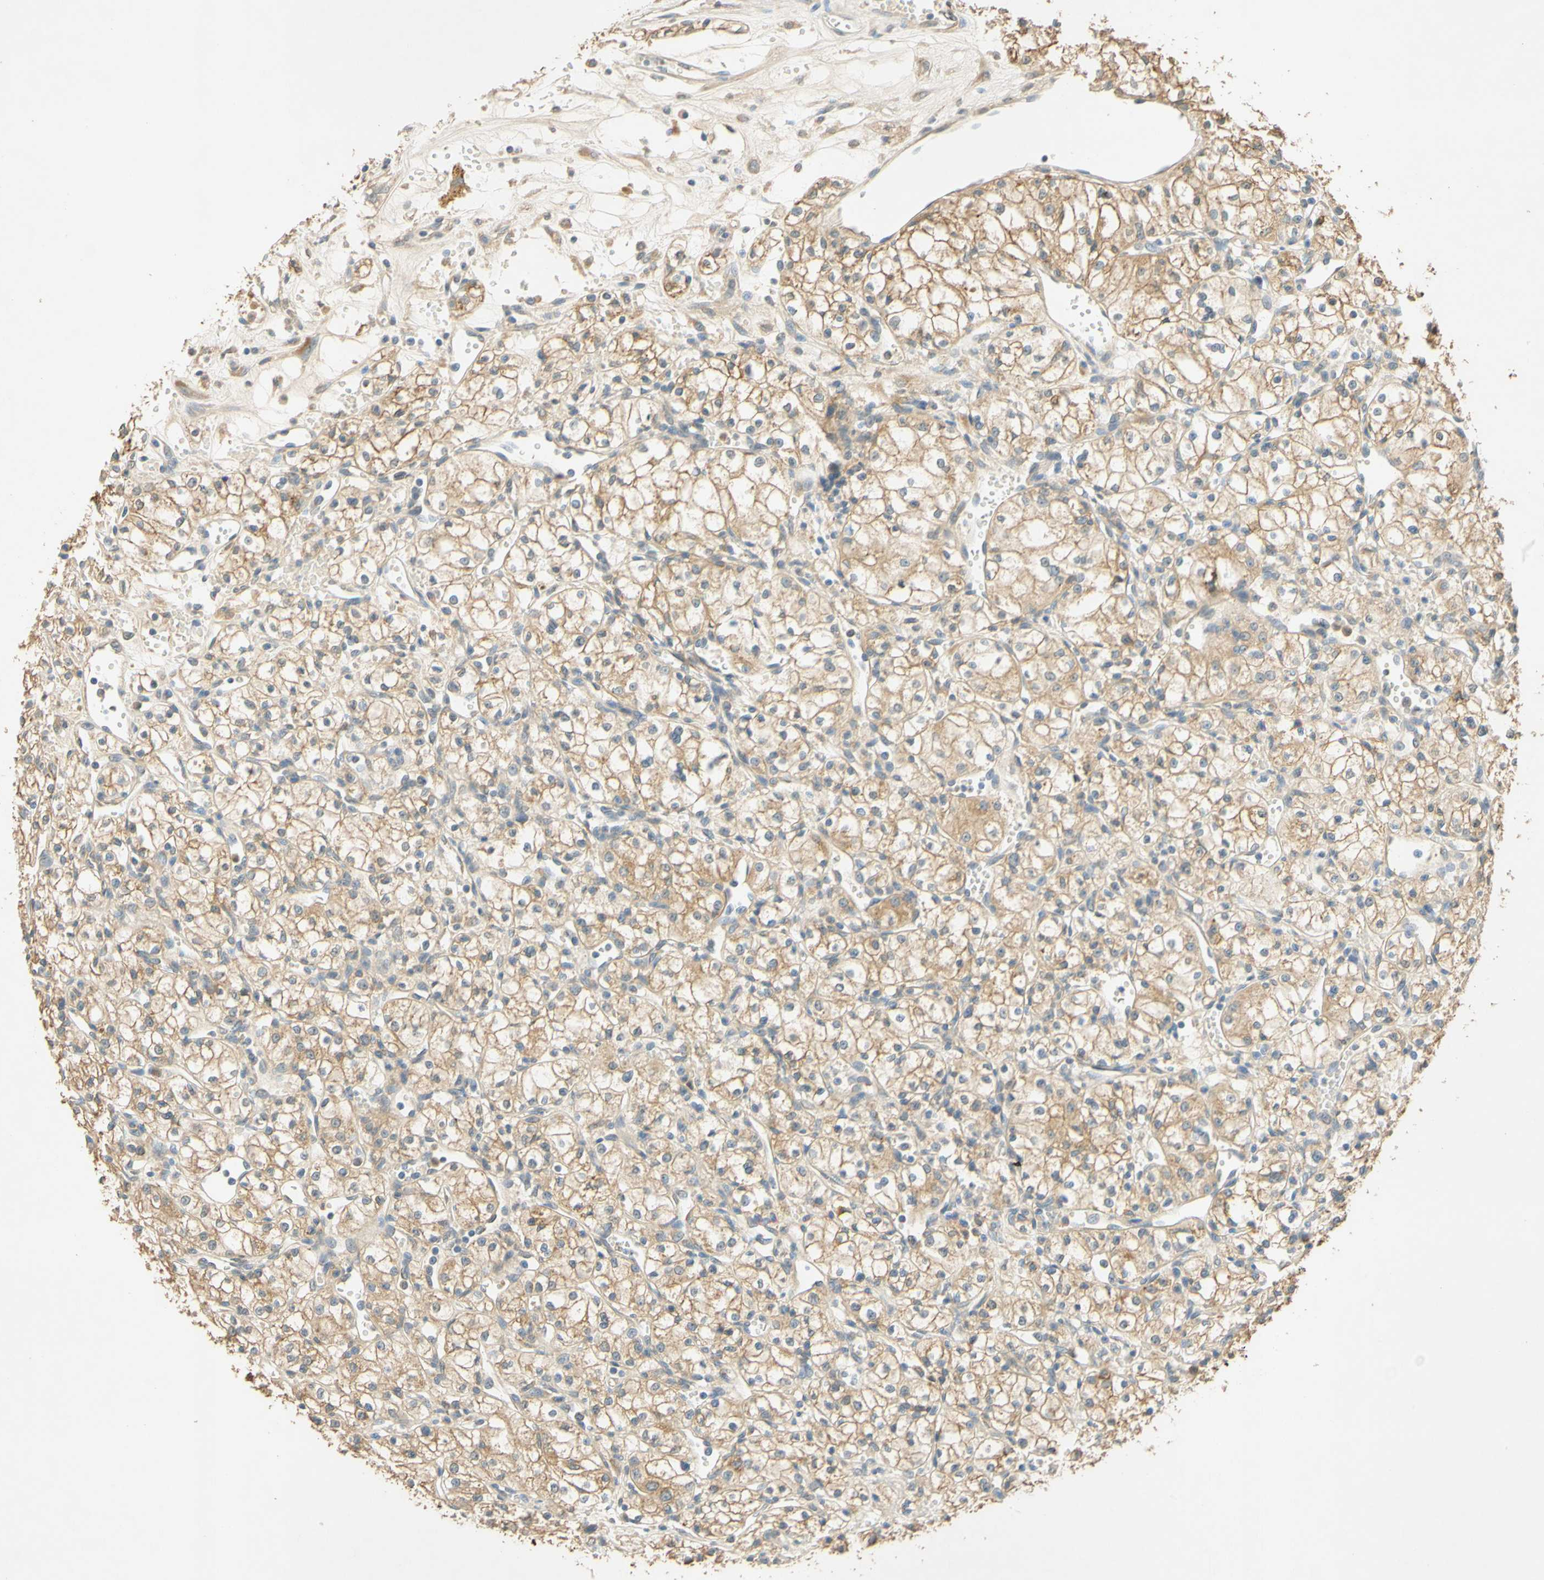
{"staining": {"intensity": "moderate", "quantity": ">75%", "location": "cytoplasmic/membranous"}, "tissue": "renal cancer", "cell_type": "Tumor cells", "image_type": "cancer", "snomed": [{"axis": "morphology", "description": "Normal tissue, NOS"}, {"axis": "morphology", "description": "Adenocarcinoma, NOS"}, {"axis": "topography", "description": "Kidney"}], "caption": "Moderate cytoplasmic/membranous positivity for a protein is present in approximately >75% of tumor cells of adenocarcinoma (renal) using IHC.", "gene": "ENTREP2", "patient": {"sex": "male", "age": 59}}